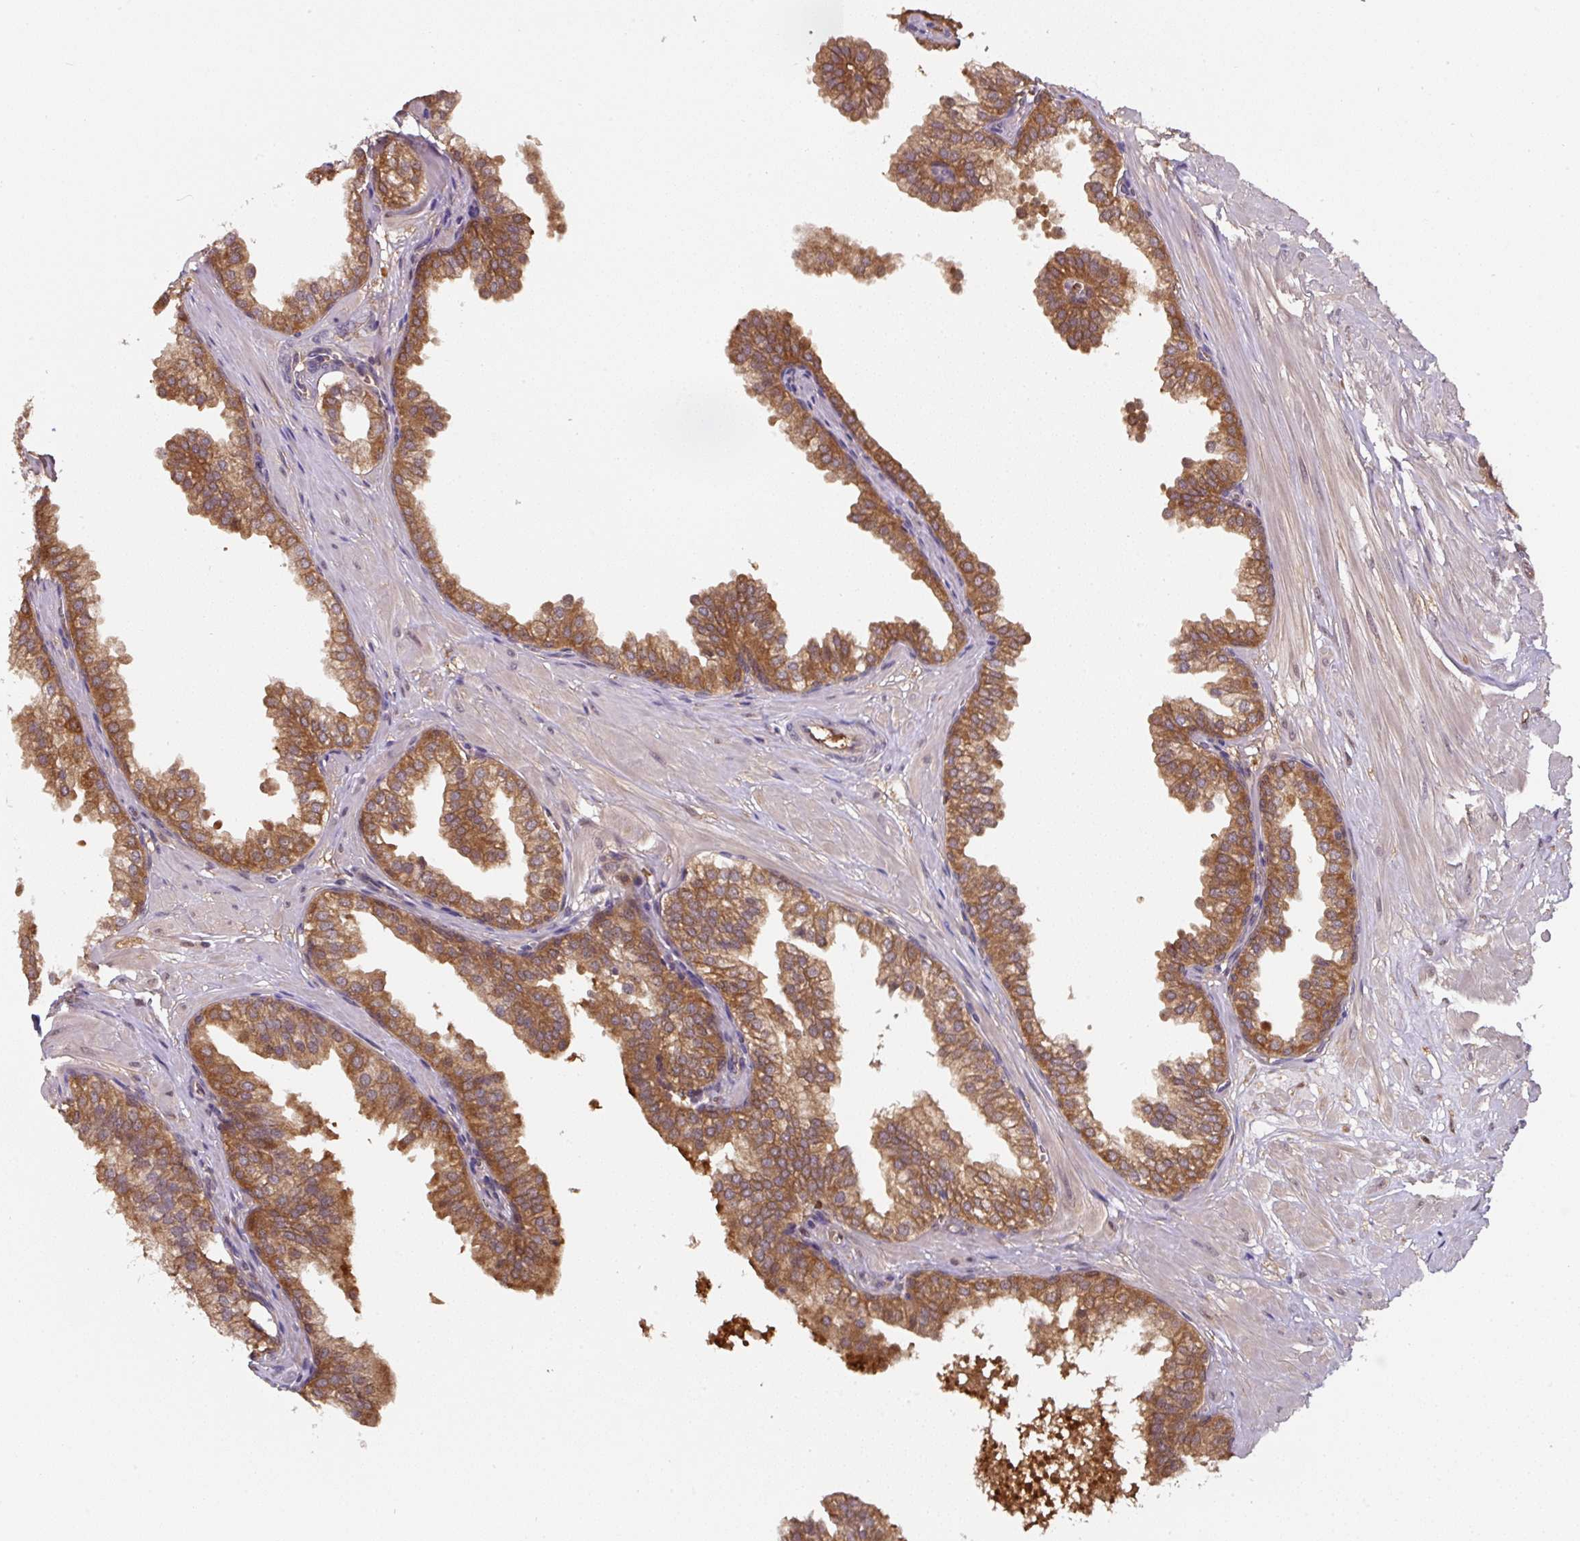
{"staining": {"intensity": "strong", "quantity": ">75%", "location": "cytoplasmic/membranous"}, "tissue": "prostate", "cell_type": "Glandular cells", "image_type": "normal", "snomed": [{"axis": "morphology", "description": "Normal tissue, NOS"}, {"axis": "topography", "description": "Prostate"}, {"axis": "topography", "description": "Peripheral nerve tissue"}], "caption": "Glandular cells exhibit strong cytoplasmic/membranous expression in approximately >75% of cells in normal prostate.", "gene": "ST13", "patient": {"sex": "male", "age": 55}}